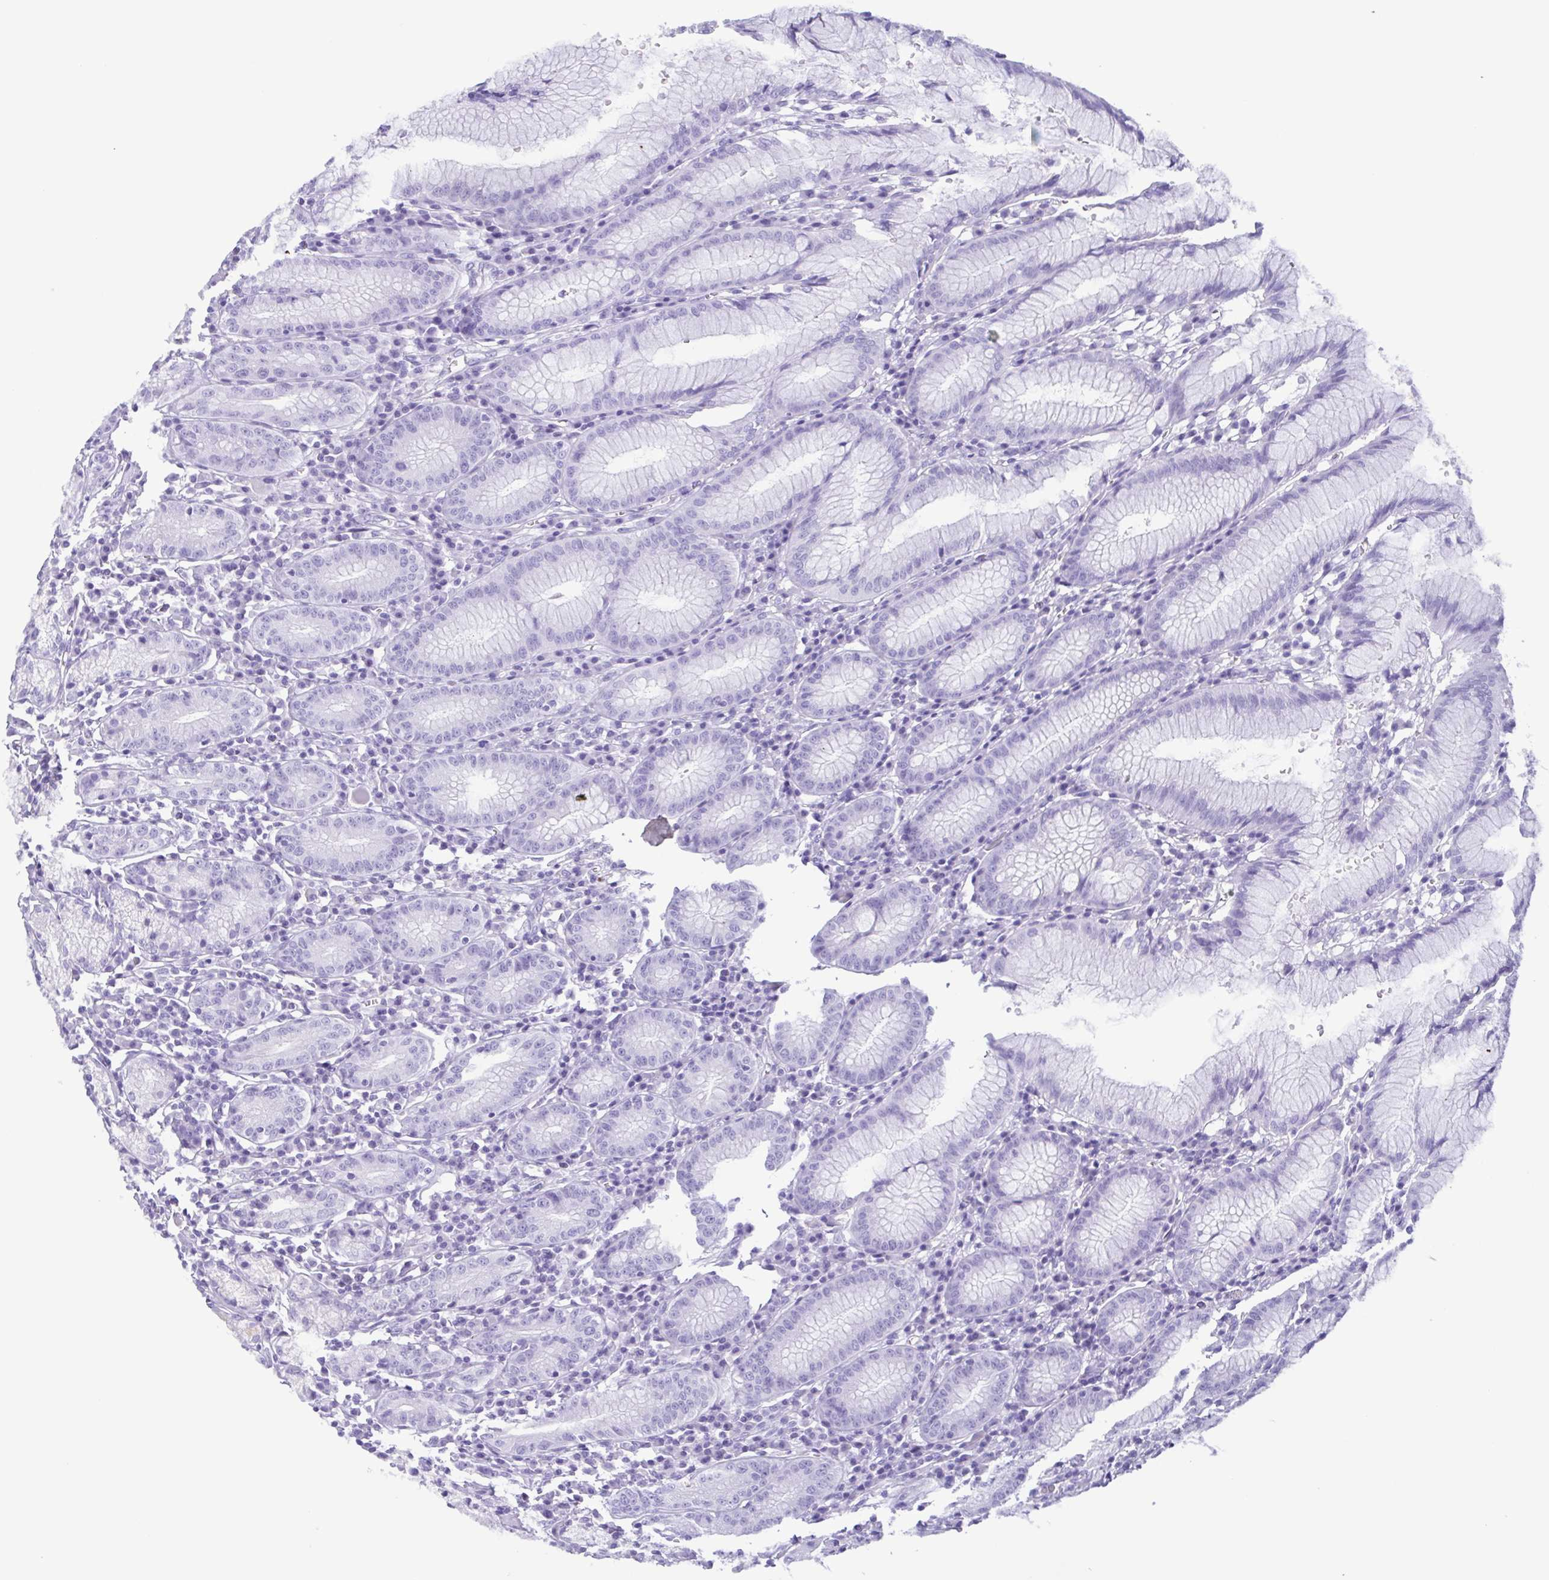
{"staining": {"intensity": "negative", "quantity": "none", "location": "none"}, "tissue": "stomach", "cell_type": "Glandular cells", "image_type": "normal", "snomed": [{"axis": "morphology", "description": "Normal tissue, NOS"}, {"axis": "topography", "description": "Stomach"}], "caption": "High magnification brightfield microscopy of benign stomach stained with DAB (brown) and counterstained with hematoxylin (blue): glandular cells show no significant positivity. Nuclei are stained in blue.", "gene": "LTF", "patient": {"sex": "male", "age": 55}}